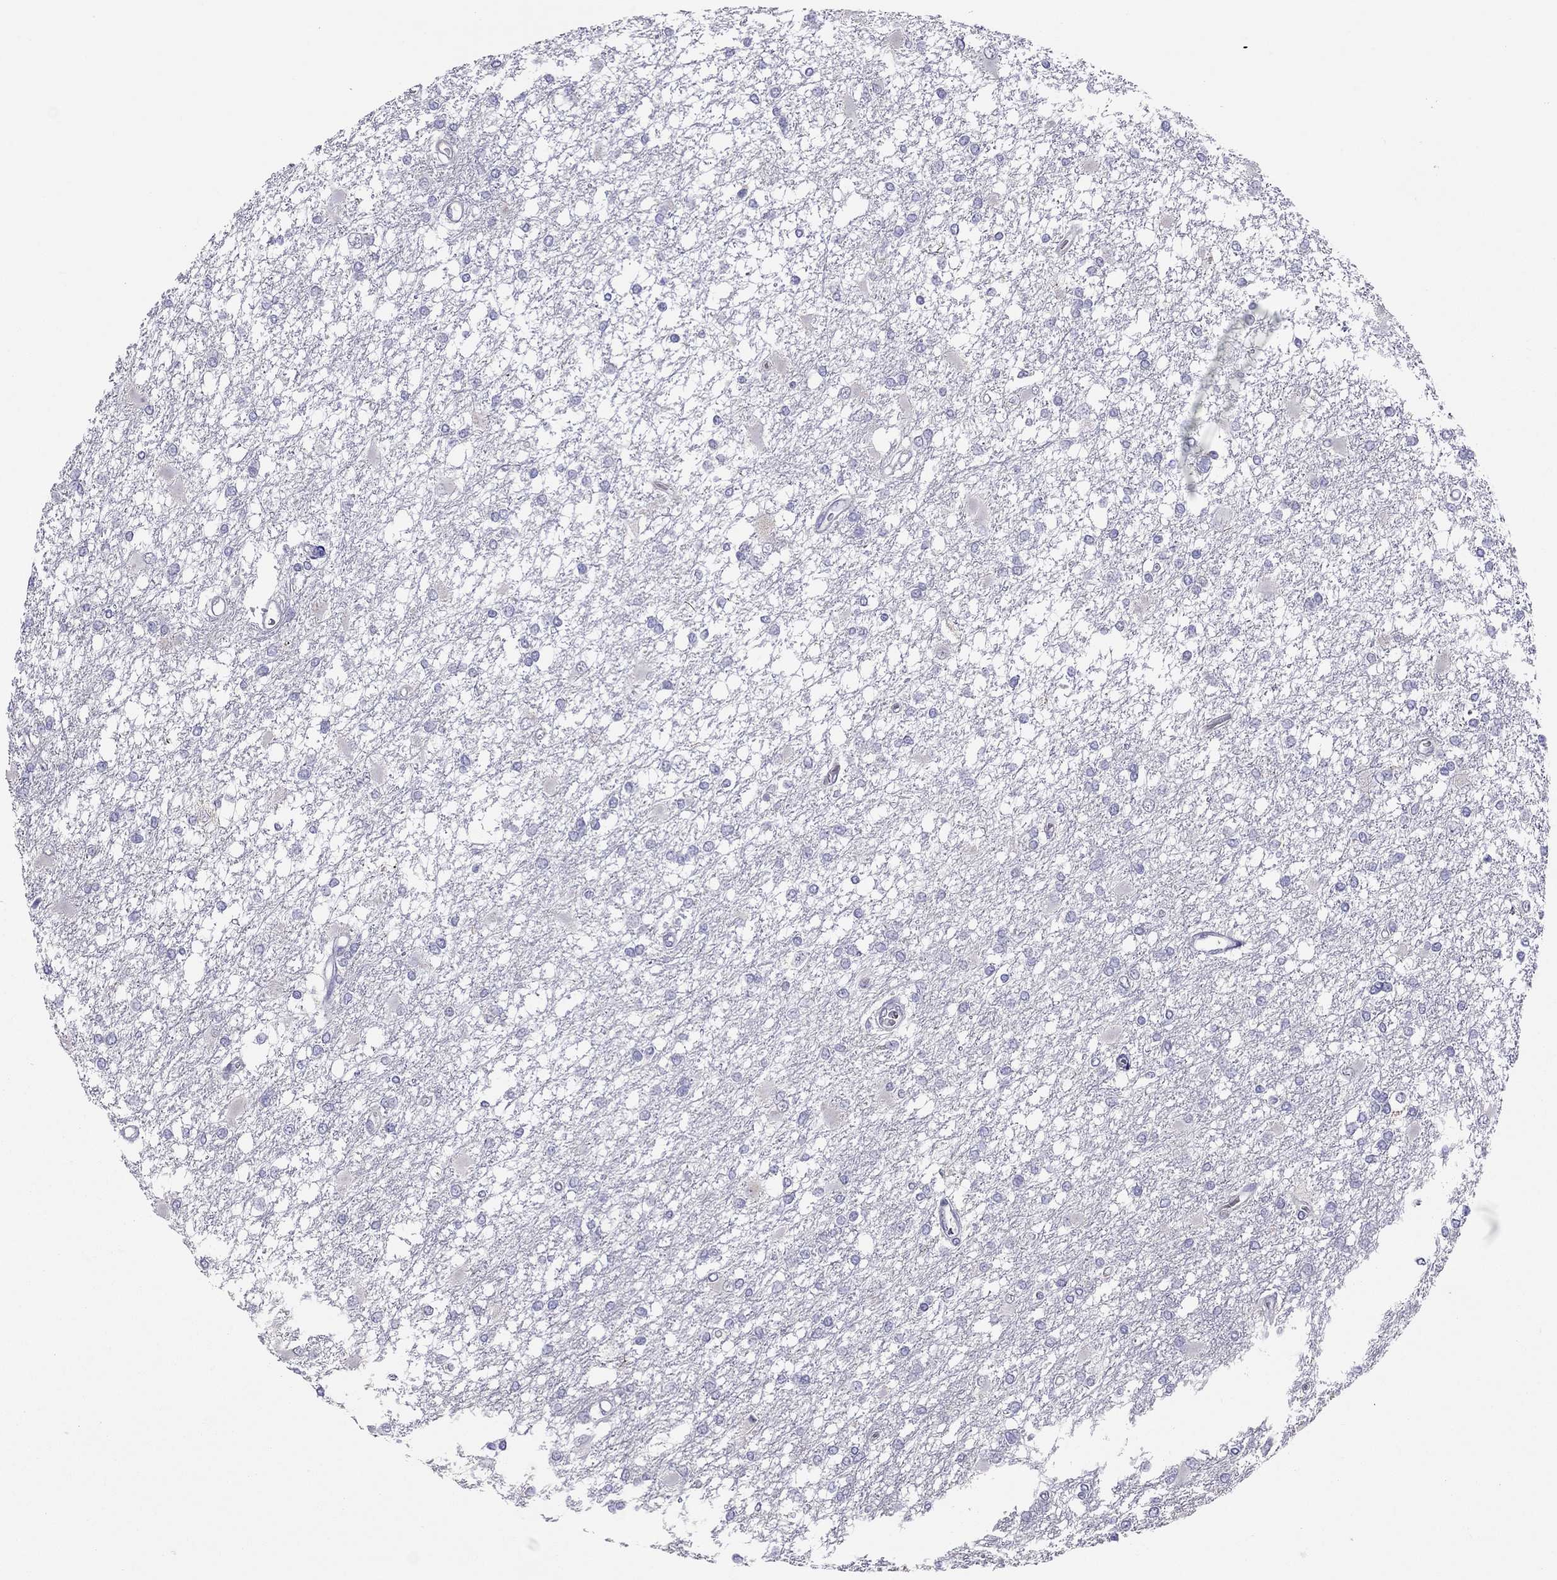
{"staining": {"intensity": "negative", "quantity": "none", "location": "none"}, "tissue": "glioma", "cell_type": "Tumor cells", "image_type": "cancer", "snomed": [{"axis": "morphology", "description": "Glioma, malignant, High grade"}, {"axis": "topography", "description": "Cerebral cortex"}], "caption": "This photomicrograph is of glioma stained with immunohistochemistry (IHC) to label a protein in brown with the nuclei are counter-stained blue. There is no expression in tumor cells. (DAB (3,3'-diaminobenzidine) immunohistochemistry with hematoxylin counter stain).", "gene": "SYTL2", "patient": {"sex": "male", "age": 79}}